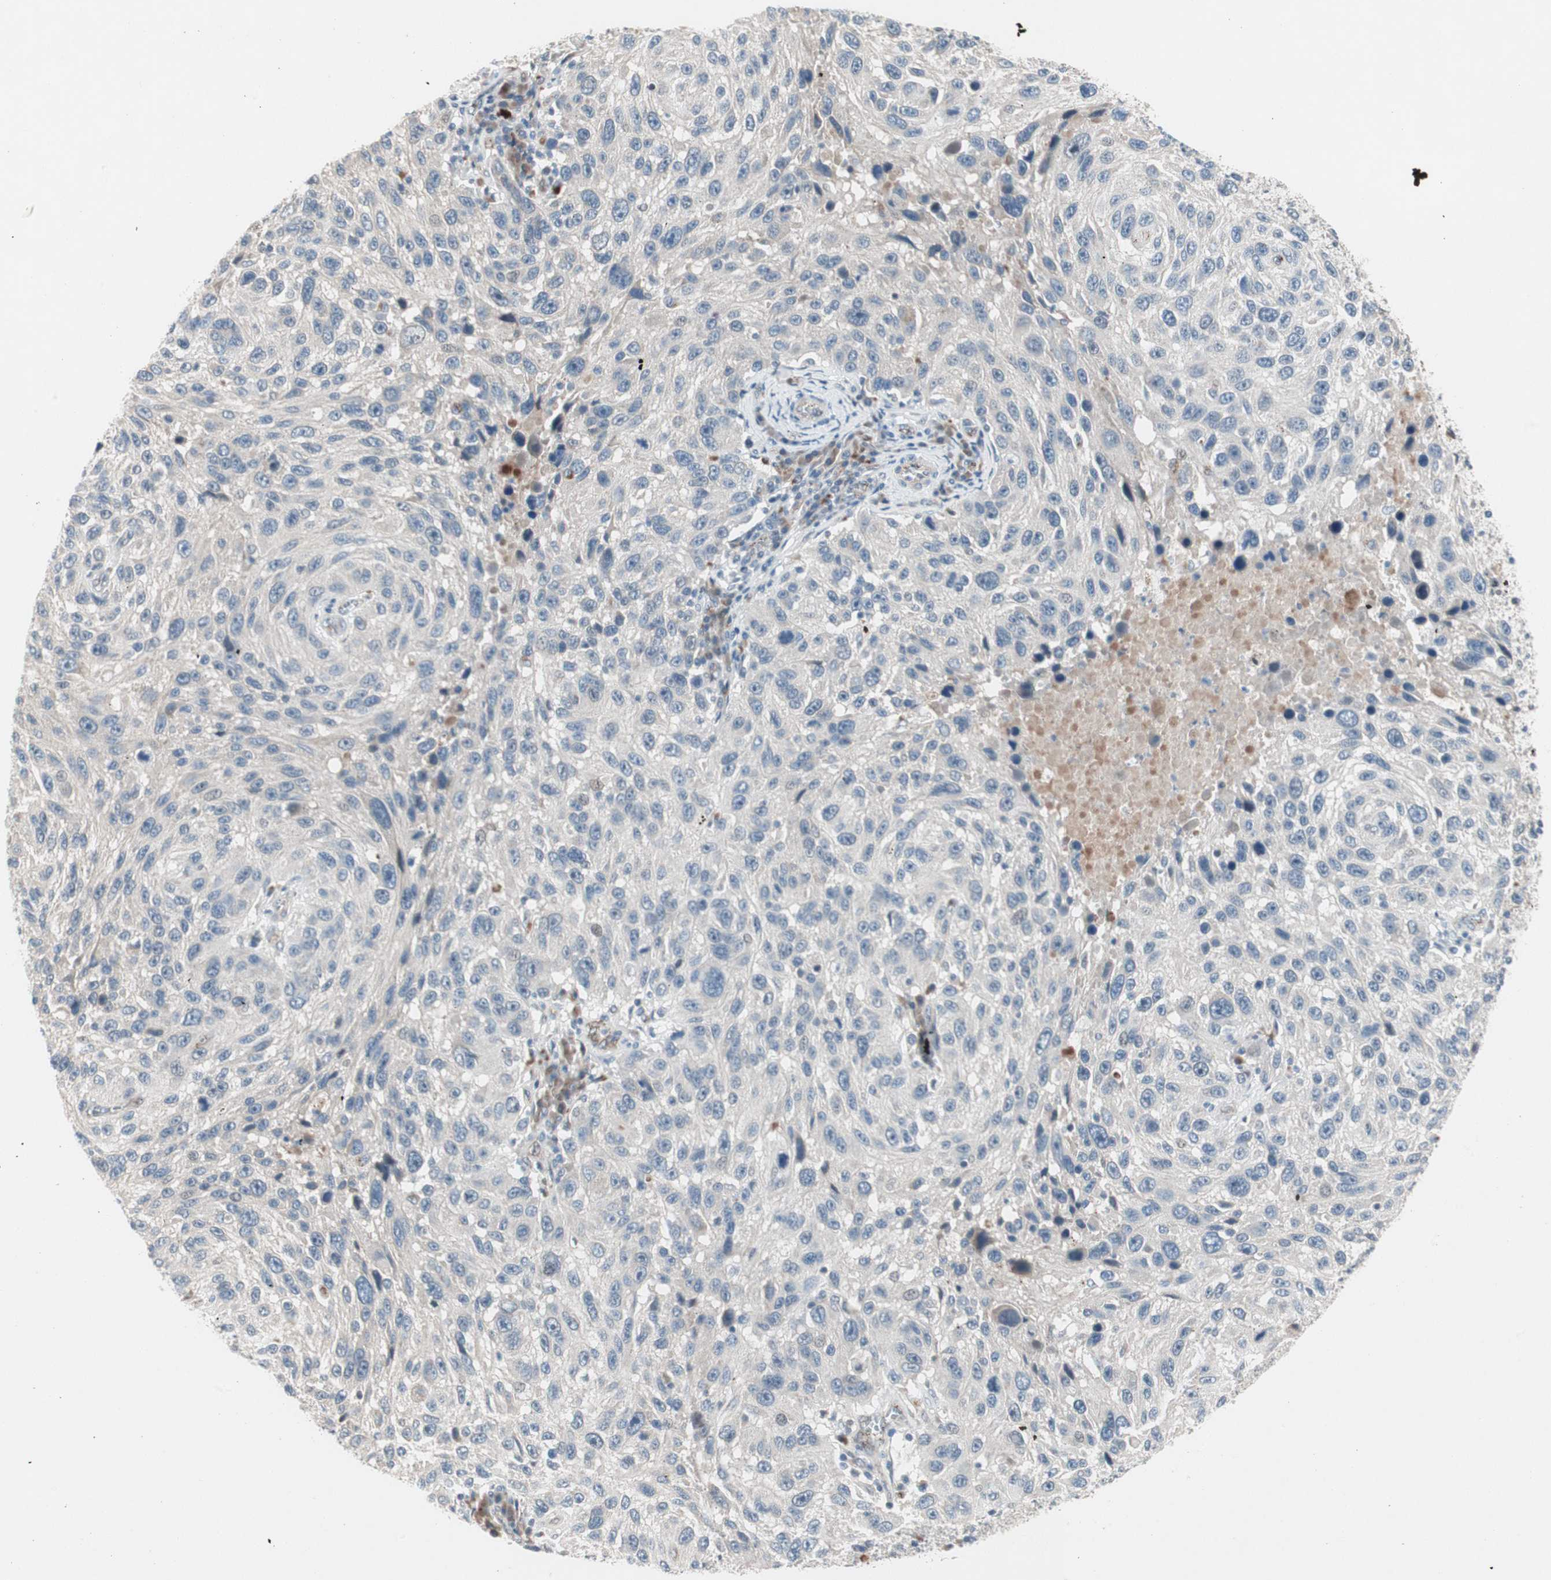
{"staining": {"intensity": "negative", "quantity": "none", "location": "none"}, "tissue": "melanoma", "cell_type": "Tumor cells", "image_type": "cancer", "snomed": [{"axis": "morphology", "description": "Malignant melanoma, NOS"}, {"axis": "topography", "description": "Skin"}], "caption": "A histopathology image of human melanoma is negative for staining in tumor cells.", "gene": "FGFR4", "patient": {"sex": "male", "age": 53}}